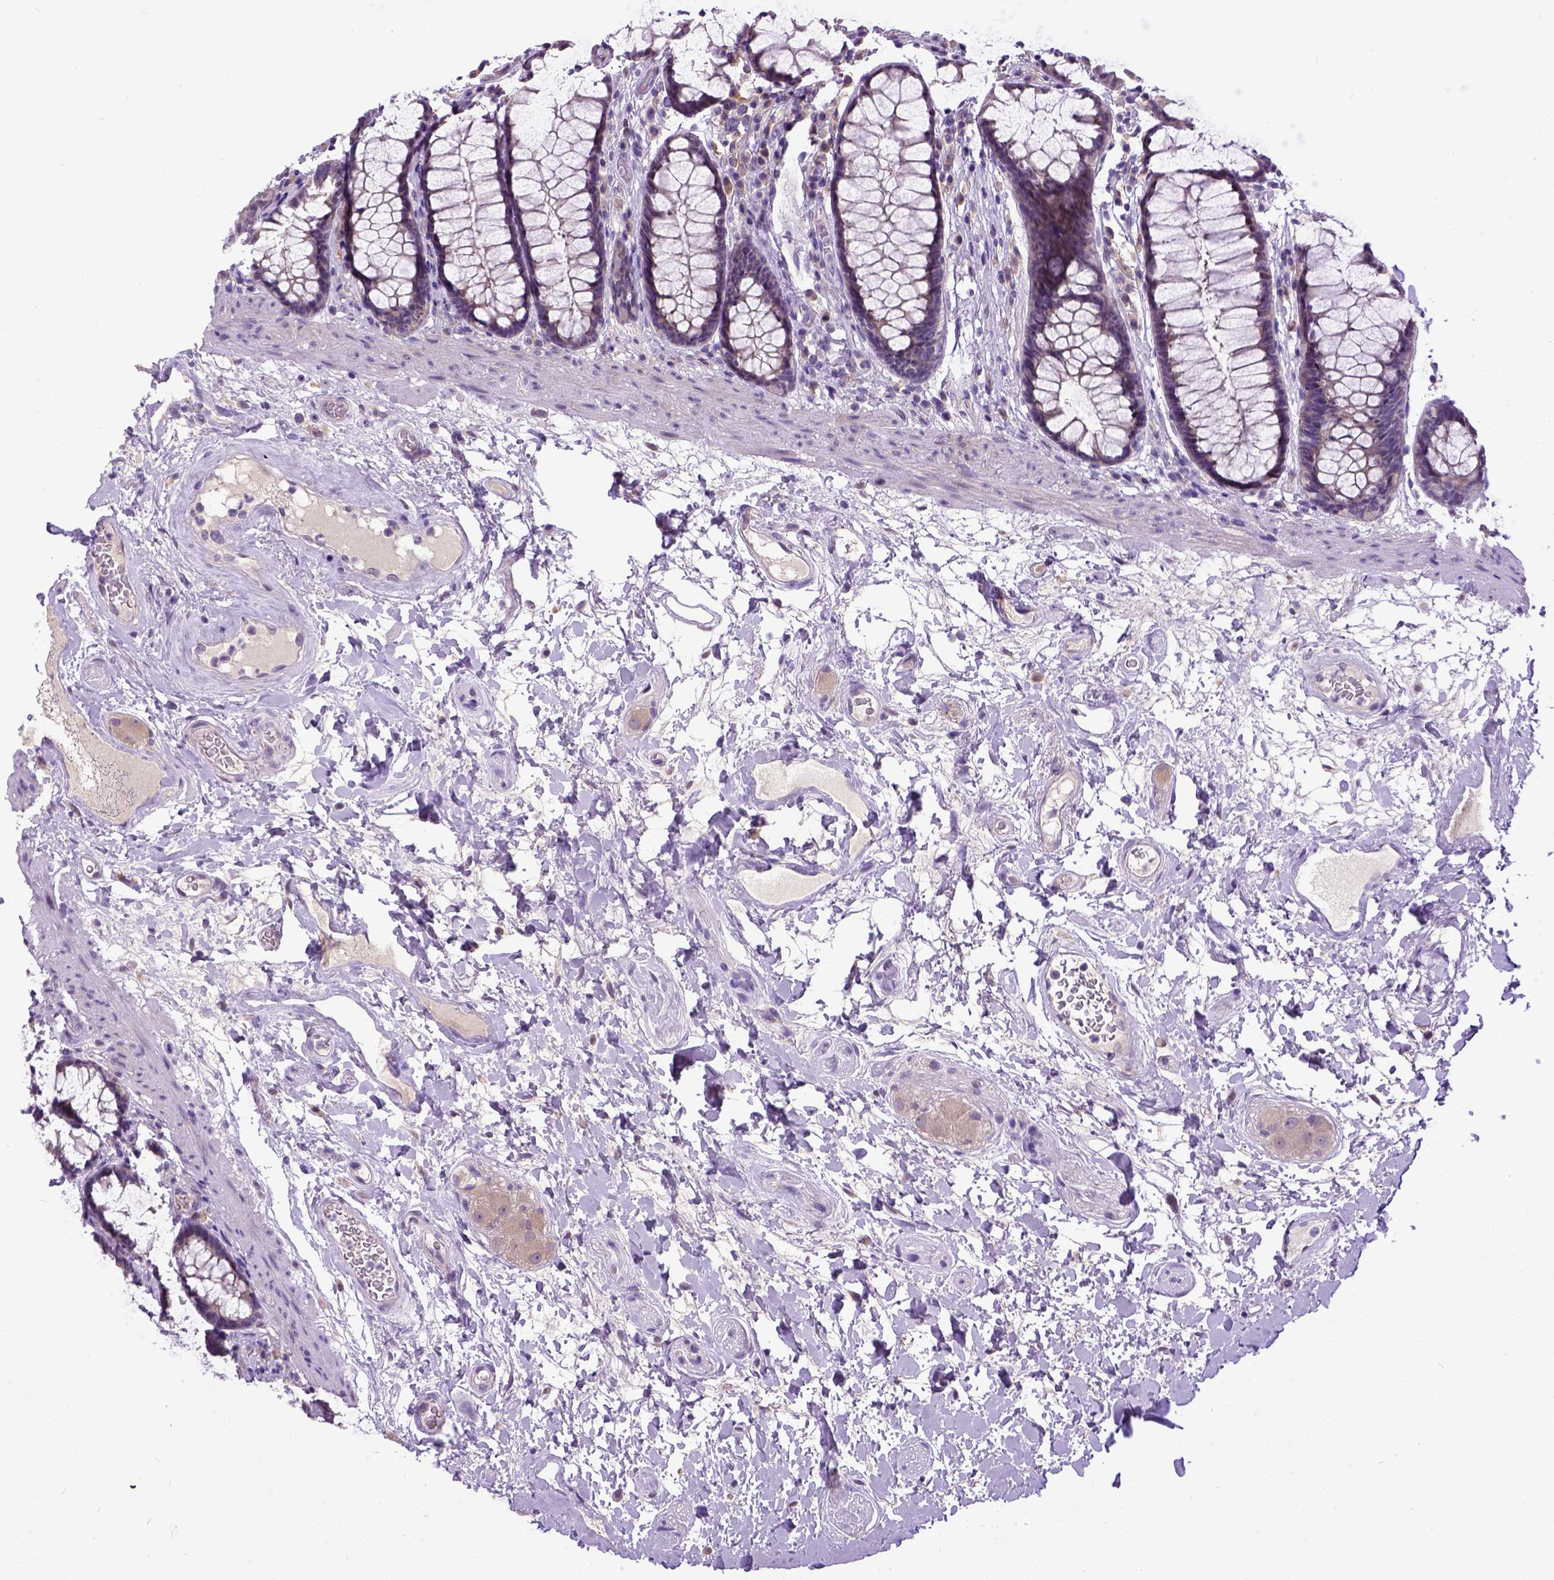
{"staining": {"intensity": "moderate", "quantity": "25%-75%", "location": "cytoplasmic/membranous,nuclear"}, "tissue": "rectum", "cell_type": "Glandular cells", "image_type": "normal", "snomed": [{"axis": "morphology", "description": "Normal tissue, NOS"}, {"axis": "topography", "description": "Rectum"}], "caption": "This photomicrograph exhibits immunohistochemistry (IHC) staining of normal rectum, with medium moderate cytoplasmic/membranous,nuclear positivity in about 25%-75% of glandular cells.", "gene": "NEK5", "patient": {"sex": "male", "age": 72}}